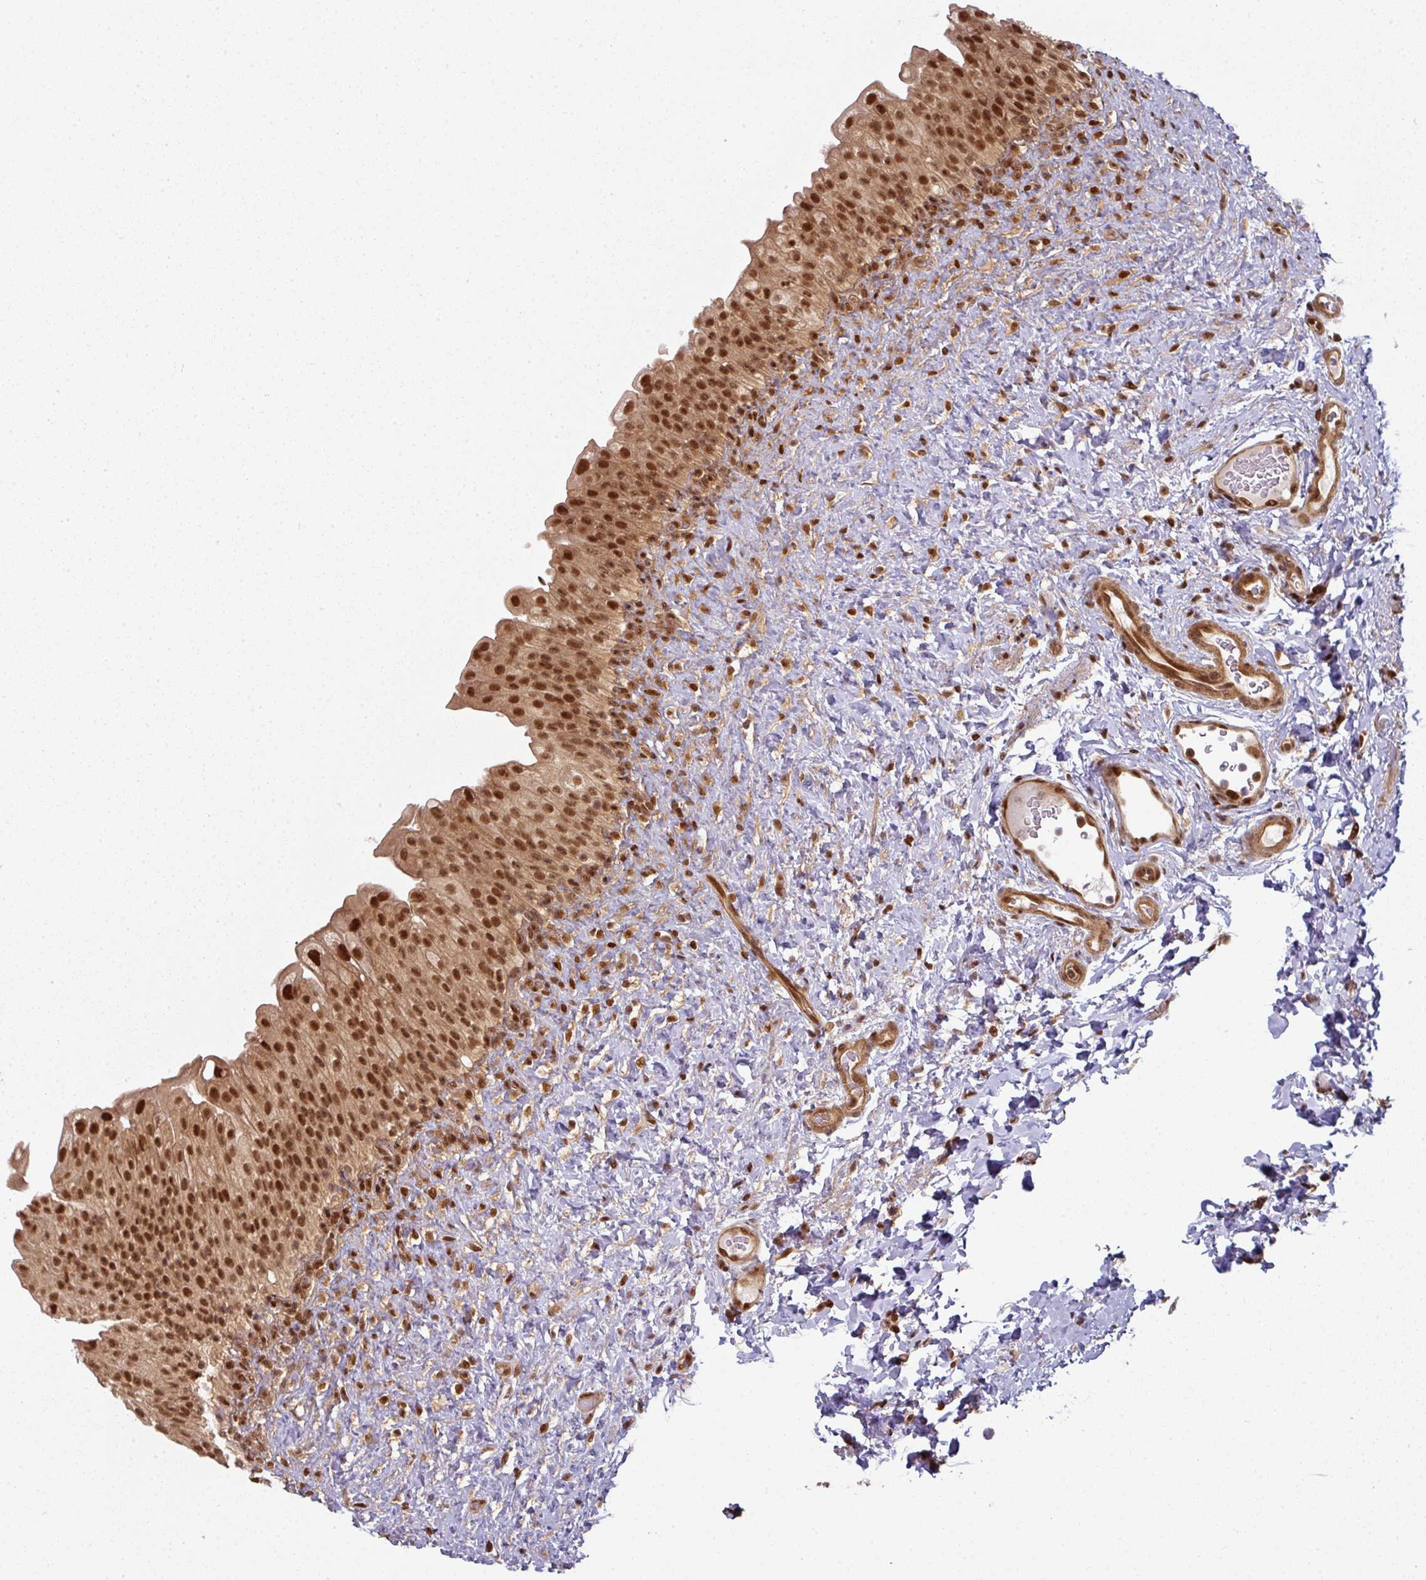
{"staining": {"intensity": "strong", "quantity": ">75%", "location": "nuclear"}, "tissue": "urinary bladder", "cell_type": "Urothelial cells", "image_type": "normal", "snomed": [{"axis": "morphology", "description": "Normal tissue, NOS"}, {"axis": "topography", "description": "Urinary bladder"}], "caption": "Immunohistochemical staining of unremarkable urinary bladder shows strong nuclear protein staining in about >75% of urothelial cells. Using DAB (brown) and hematoxylin (blue) stains, captured at high magnification using brightfield microscopy.", "gene": "SIK3", "patient": {"sex": "female", "age": 27}}